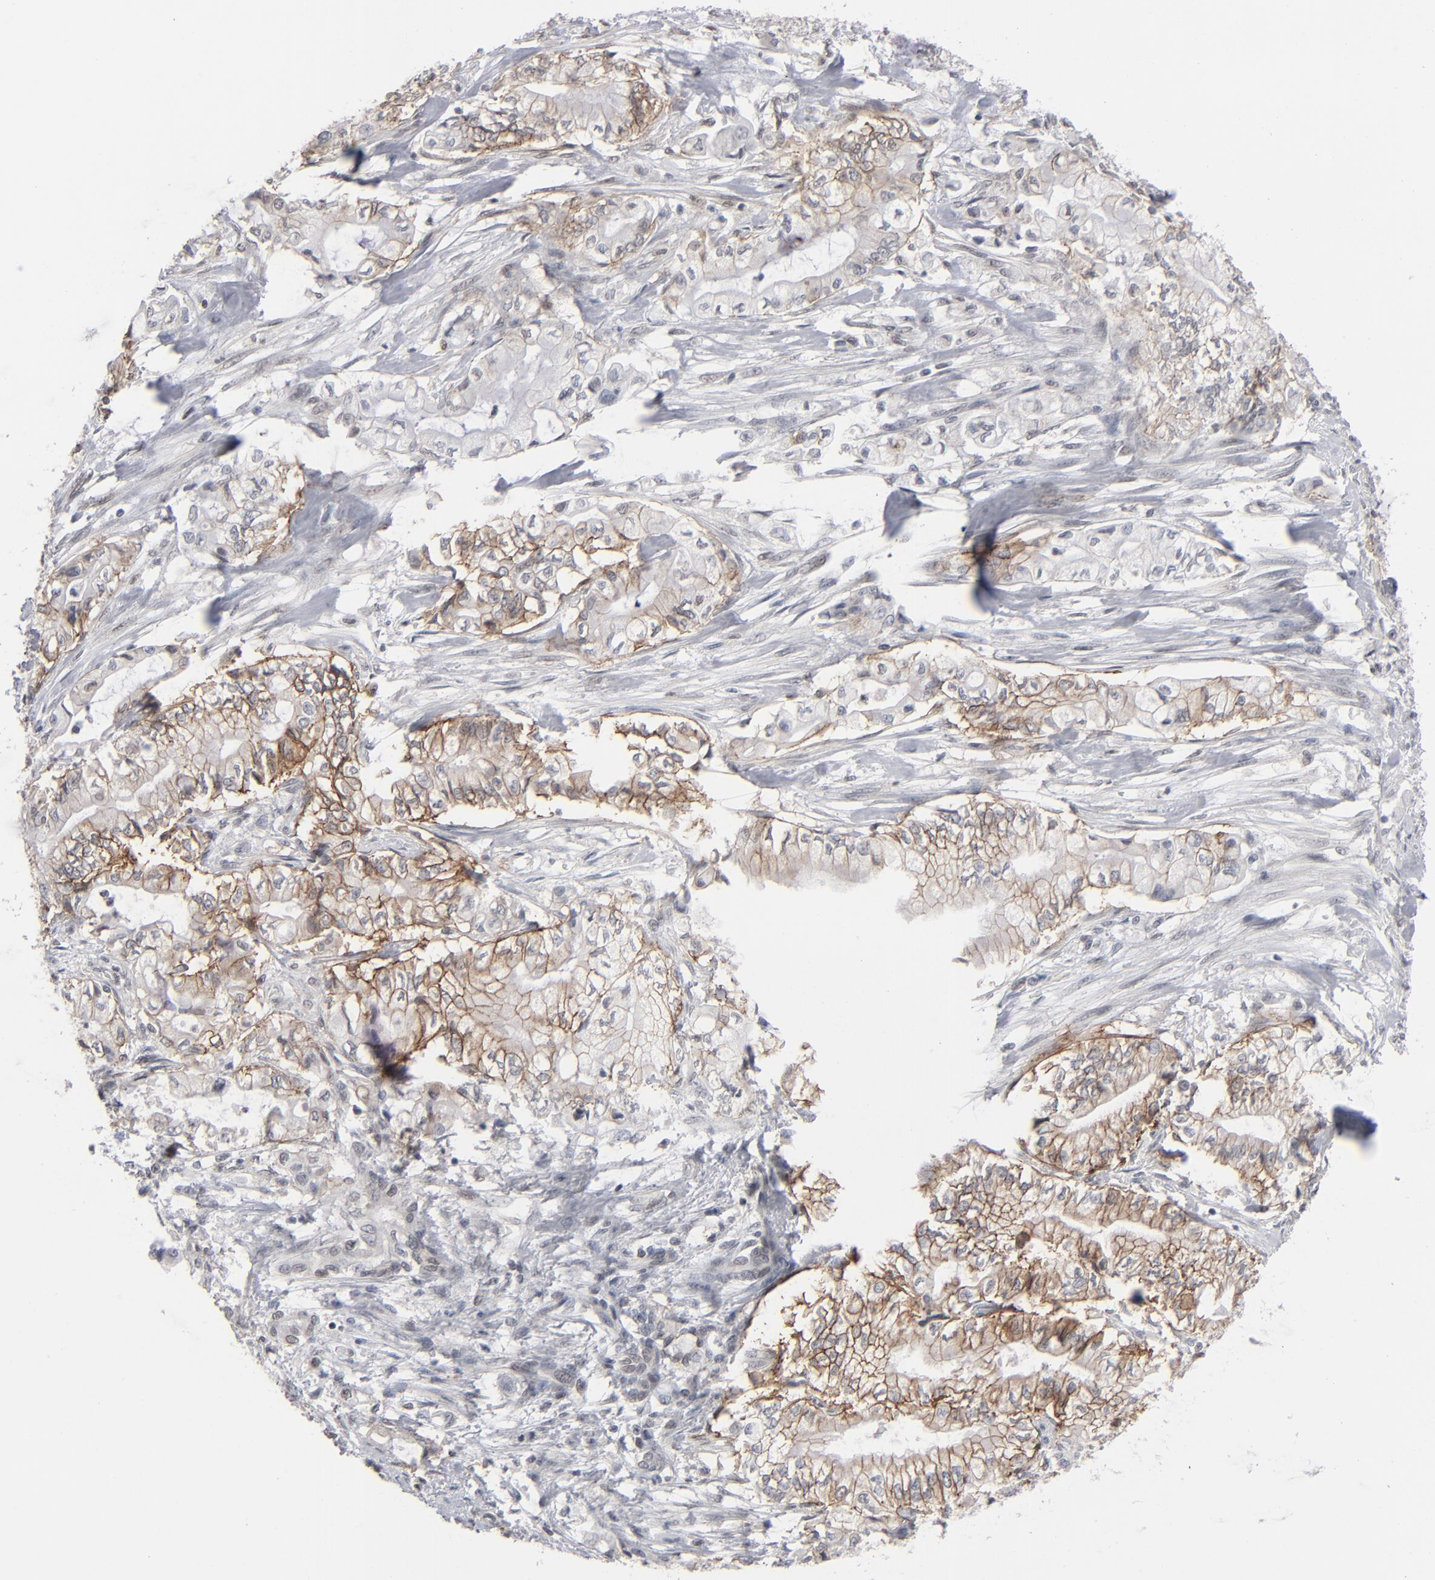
{"staining": {"intensity": "moderate", "quantity": ">75%", "location": "cytoplasmic/membranous"}, "tissue": "pancreatic cancer", "cell_type": "Tumor cells", "image_type": "cancer", "snomed": [{"axis": "morphology", "description": "Adenocarcinoma, NOS"}, {"axis": "topography", "description": "Pancreas"}], "caption": "This is a micrograph of immunohistochemistry staining of pancreatic cancer, which shows moderate staining in the cytoplasmic/membranous of tumor cells.", "gene": "IRF9", "patient": {"sex": "male", "age": 79}}